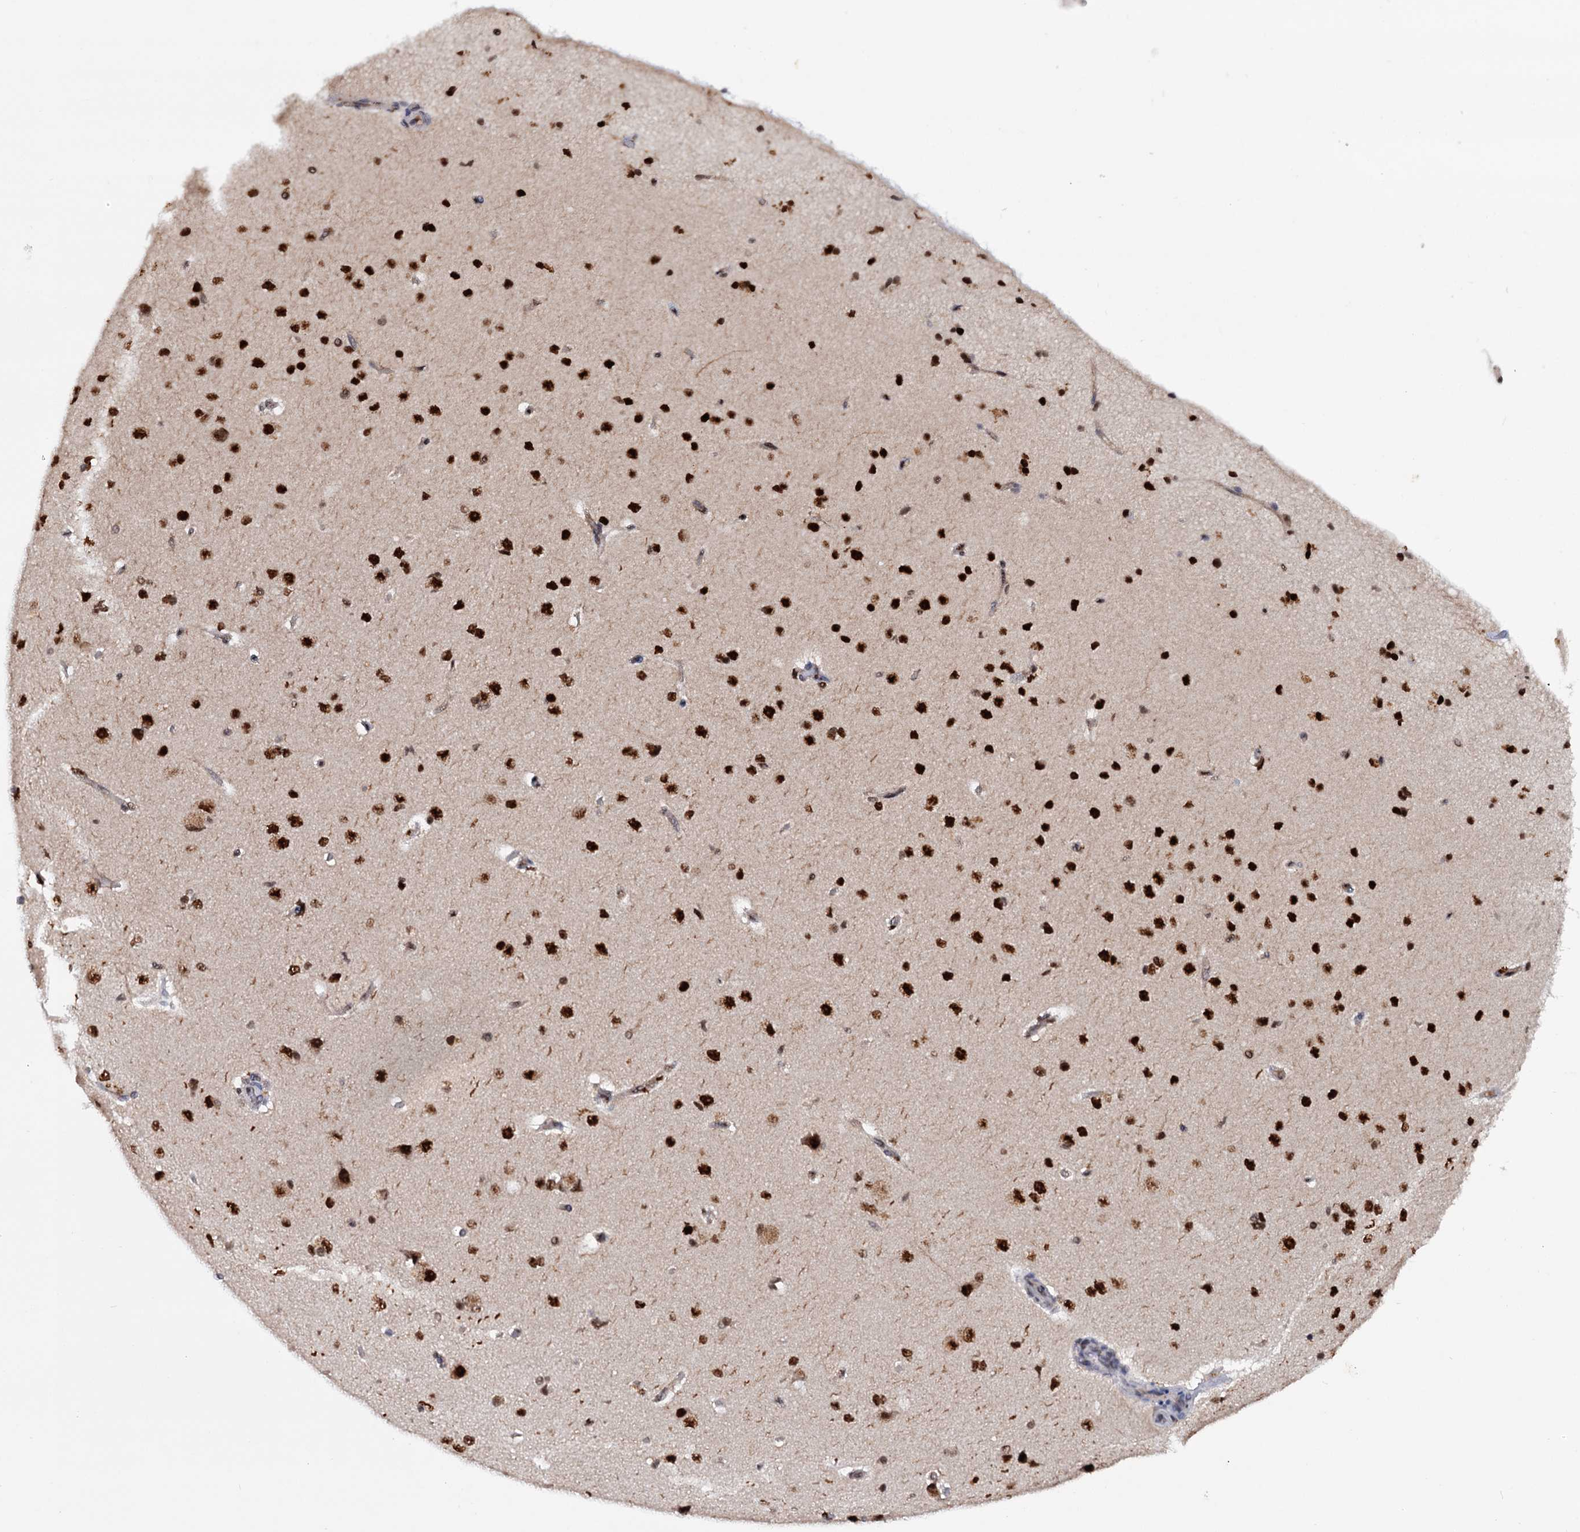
{"staining": {"intensity": "negative", "quantity": "none", "location": "none"}, "tissue": "cerebral cortex", "cell_type": "Endothelial cells", "image_type": "normal", "snomed": [{"axis": "morphology", "description": "Normal tissue, NOS"}, {"axis": "topography", "description": "Cerebral cortex"}], "caption": "Immunohistochemistry of benign human cerebral cortex reveals no positivity in endothelial cells. (Brightfield microscopy of DAB immunohistochemistry at high magnification).", "gene": "TBC1D12", "patient": {"sex": "male", "age": 62}}